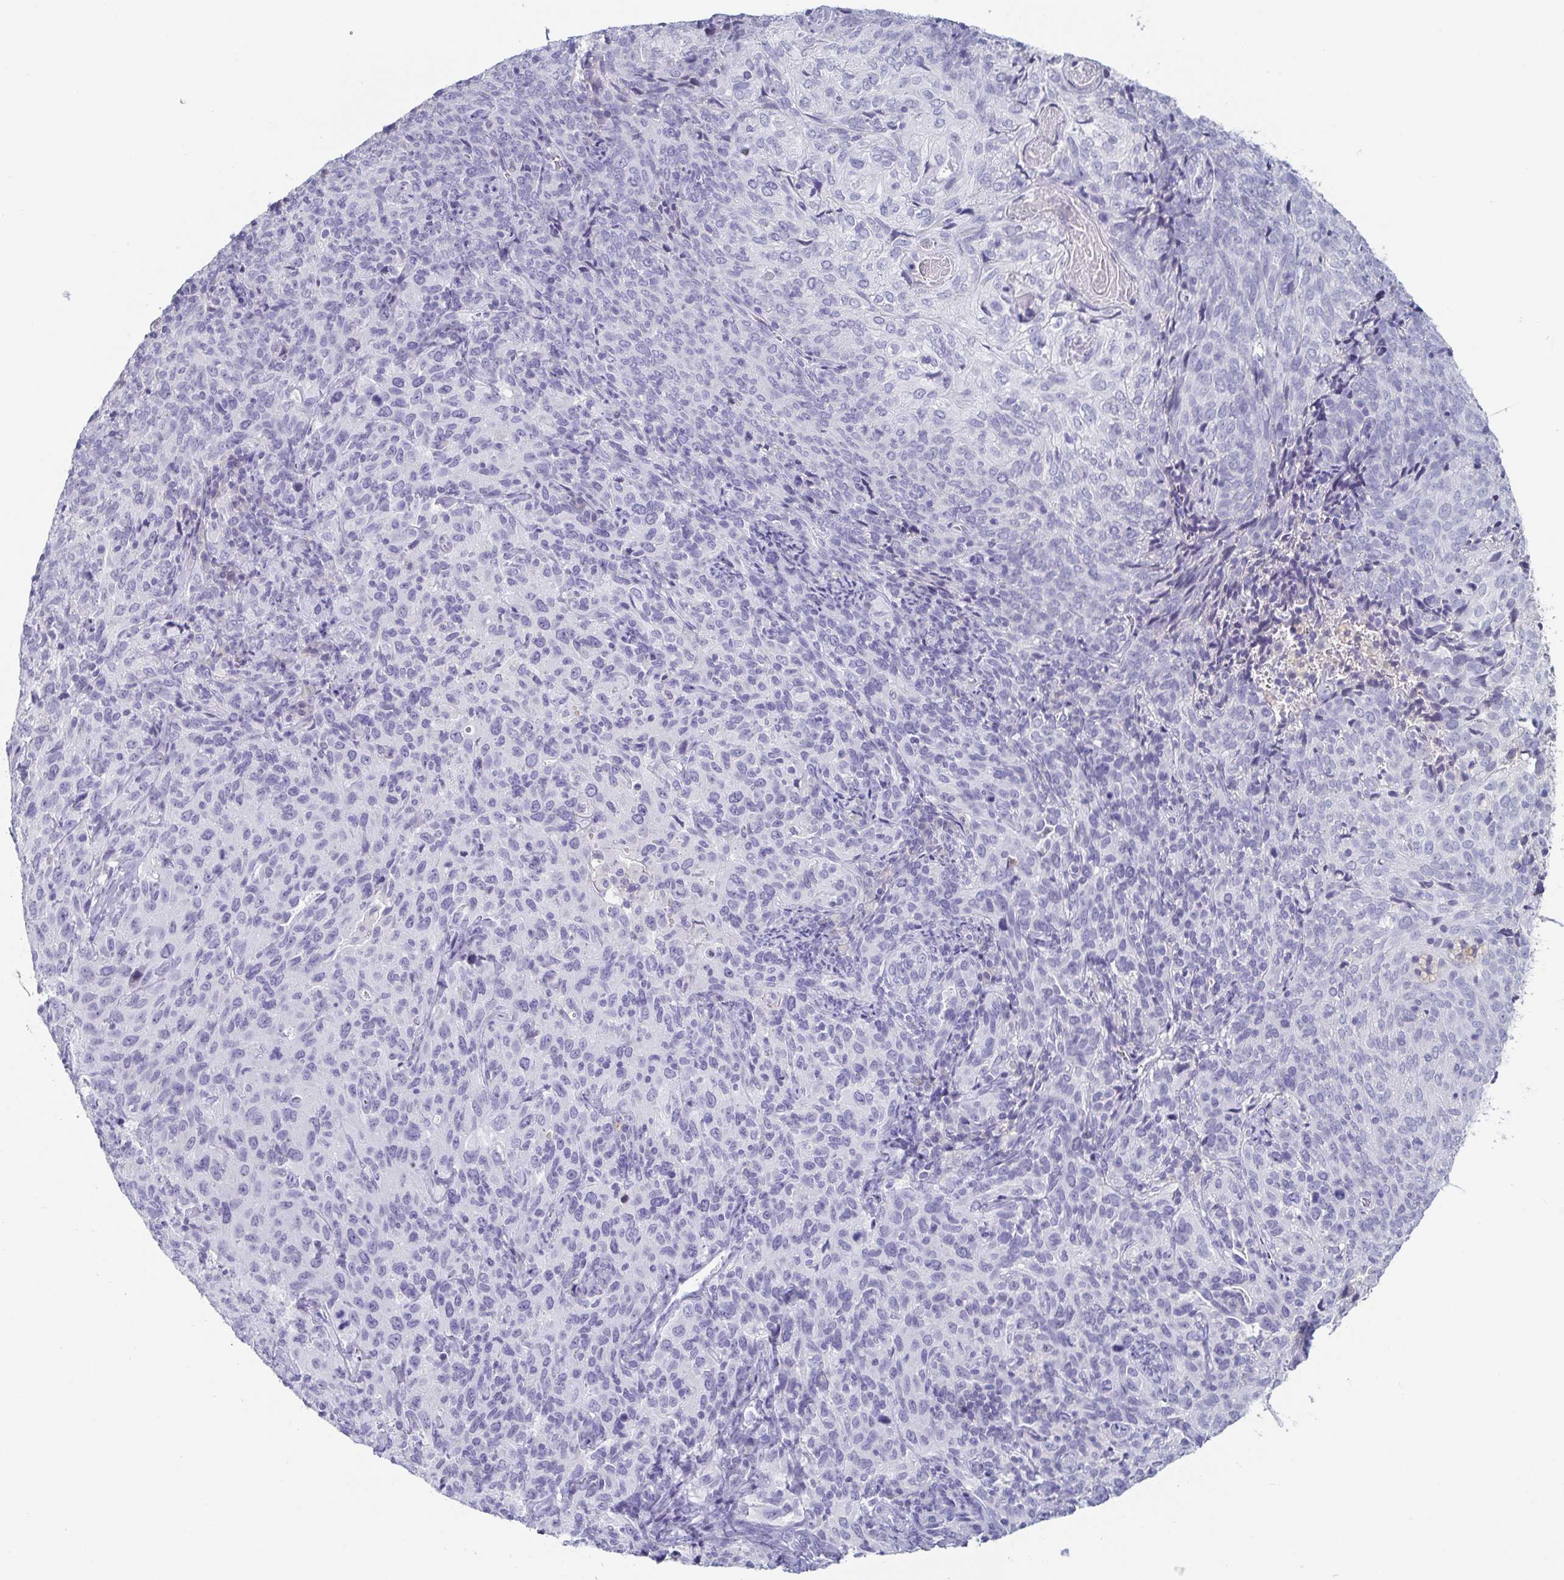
{"staining": {"intensity": "negative", "quantity": "none", "location": "none"}, "tissue": "cervical cancer", "cell_type": "Tumor cells", "image_type": "cancer", "snomed": [{"axis": "morphology", "description": "Squamous cell carcinoma, NOS"}, {"axis": "topography", "description": "Cervix"}], "caption": "This is an IHC photomicrograph of human cervical cancer (squamous cell carcinoma). There is no positivity in tumor cells.", "gene": "ITLN1", "patient": {"sex": "female", "age": 51}}